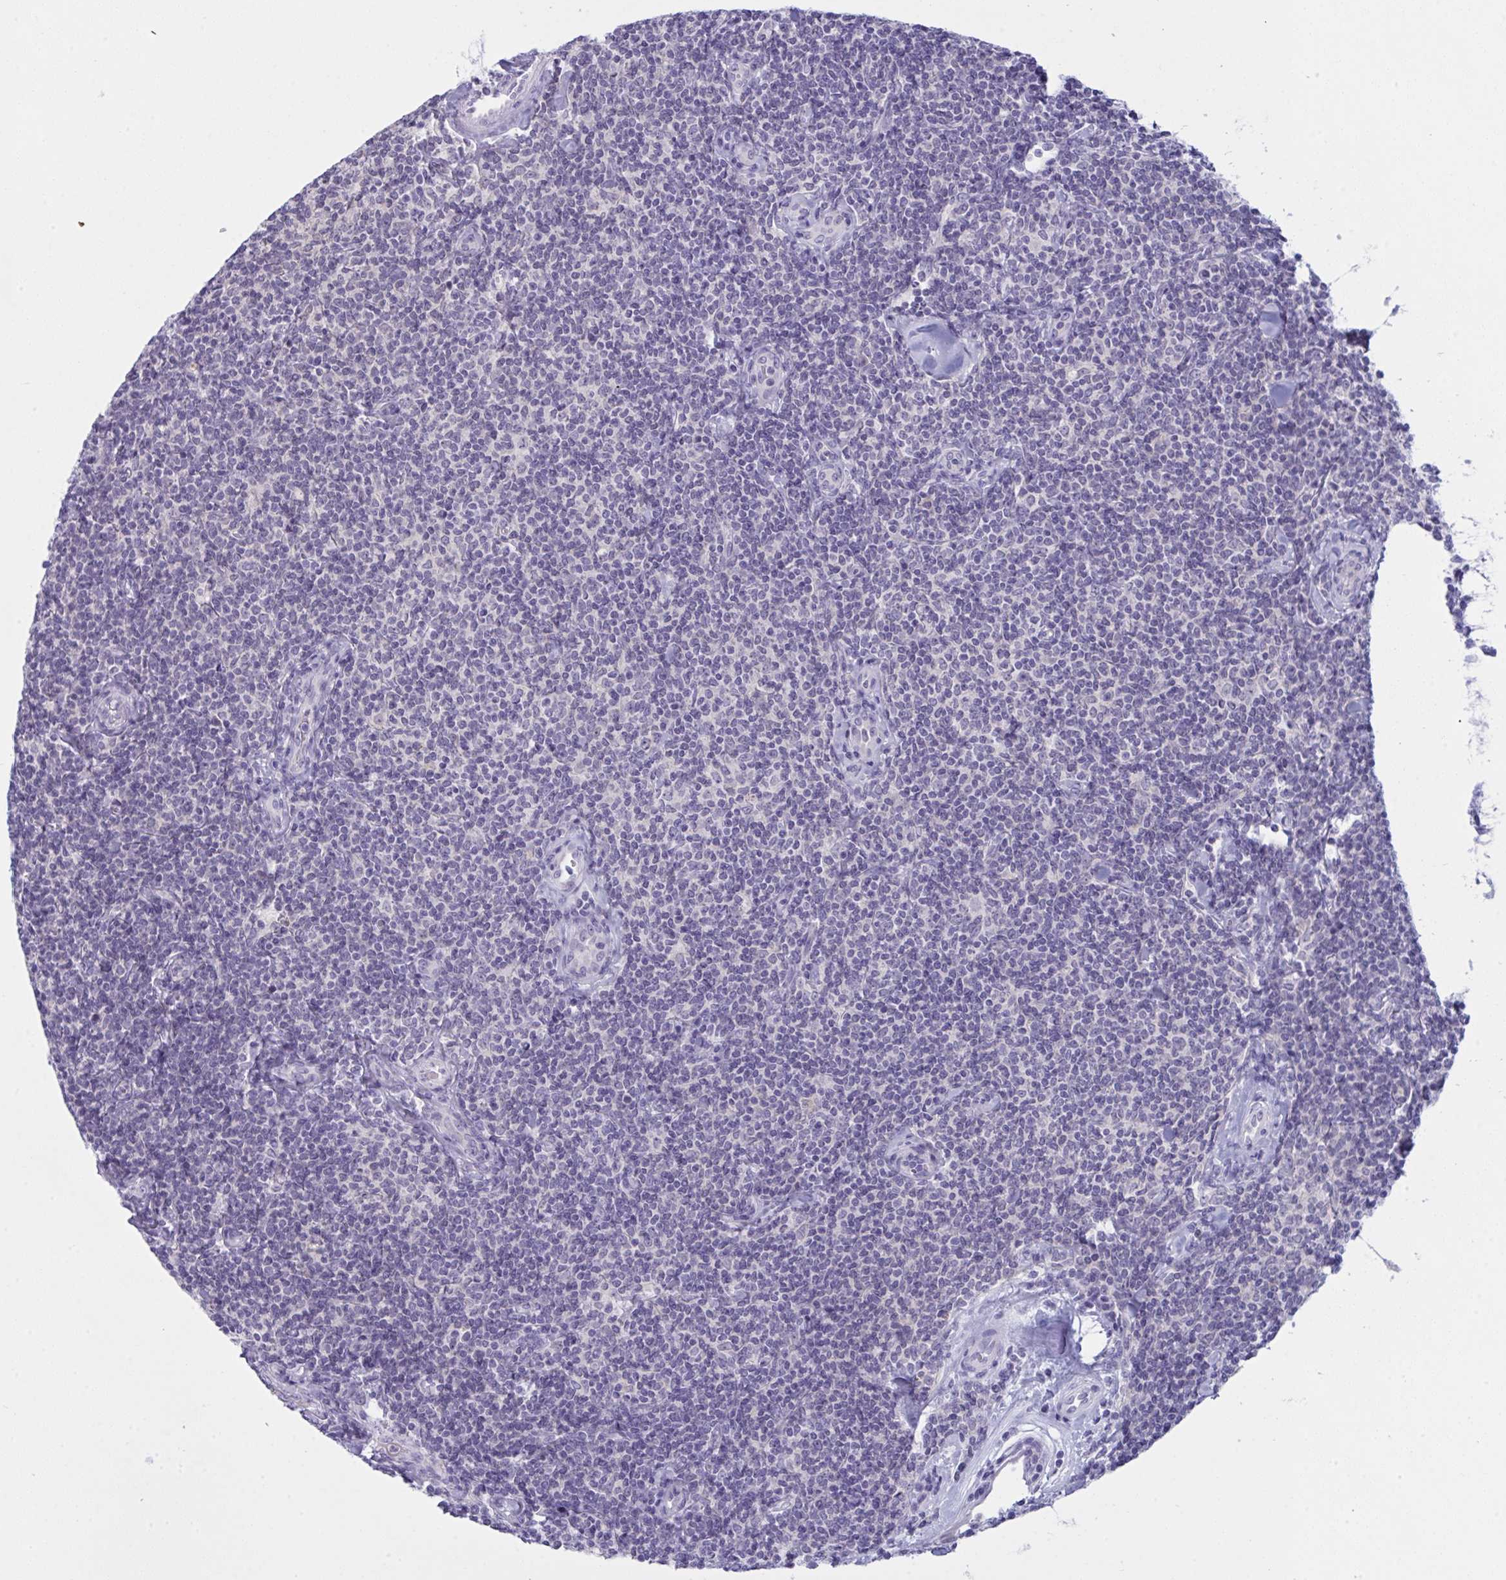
{"staining": {"intensity": "negative", "quantity": "none", "location": "none"}, "tissue": "lymphoma", "cell_type": "Tumor cells", "image_type": "cancer", "snomed": [{"axis": "morphology", "description": "Malignant lymphoma, non-Hodgkin's type, Low grade"}, {"axis": "topography", "description": "Lymph node"}], "caption": "Immunohistochemistry histopathology image of neoplastic tissue: human low-grade malignant lymphoma, non-Hodgkin's type stained with DAB (3,3'-diaminobenzidine) demonstrates no significant protein staining in tumor cells.", "gene": "TENT5D", "patient": {"sex": "female", "age": 56}}